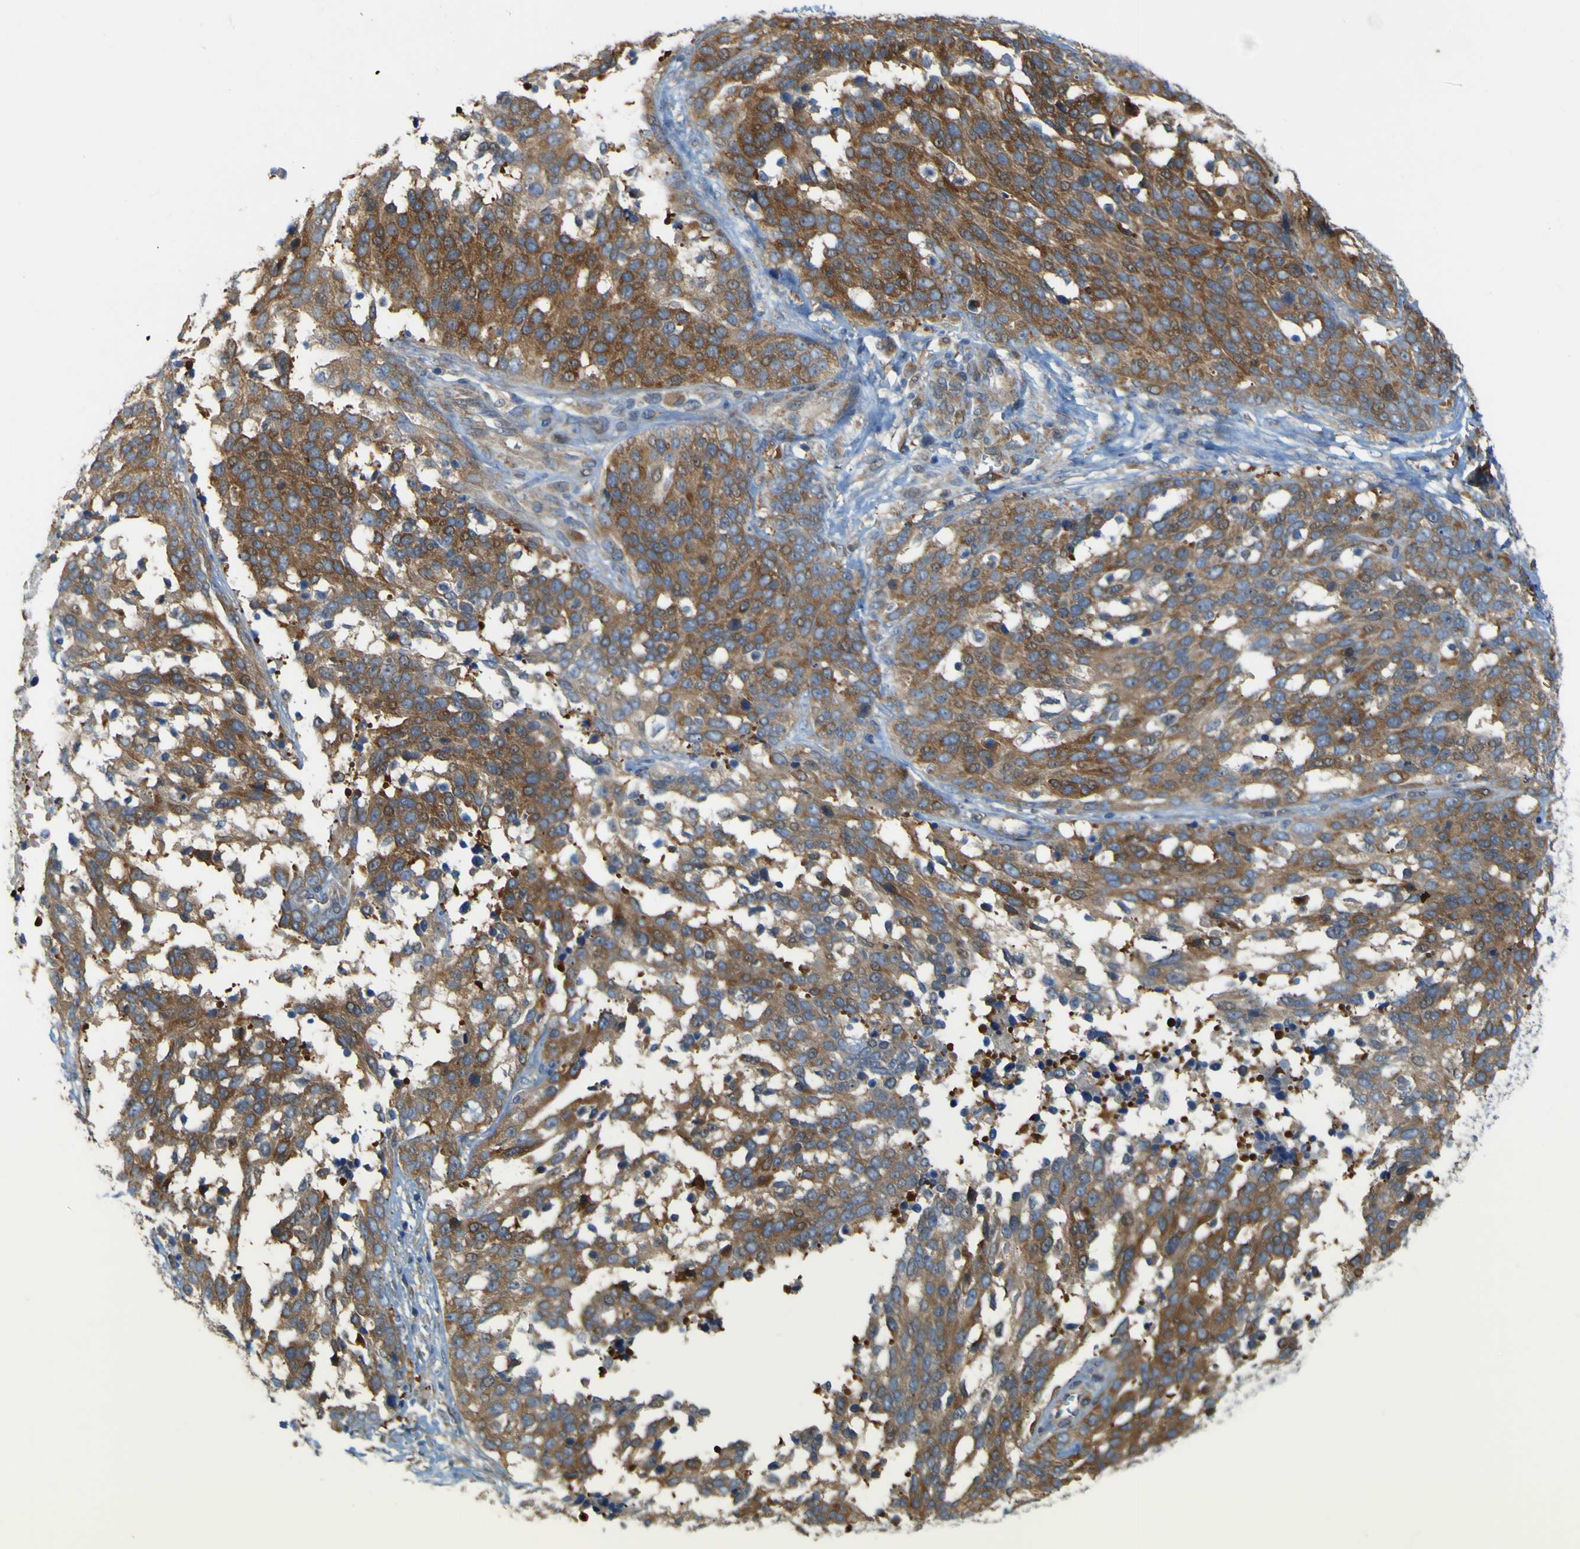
{"staining": {"intensity": "moderate", "quantity": ">75%", "location": "cytoplasmic/membranous"}, "tissue": "ovarian cancer", "cell_type": "Tumor cells", "image_type": "cancer", "snomed": [{"axis": "morphology", "description": "Cystadenocarcinoma, serous, NOS"}, {"axis": "topography", "description": "Ovary"}], "caption": "There is medium levels of moderate cytoplasmic/membranous positivity in tumor cells of ovarian cancer, as demonstrated by immunohistochemical staining (brown color).", "gene": "JPH1", "patient": {"sex": "female", "age": 44}}